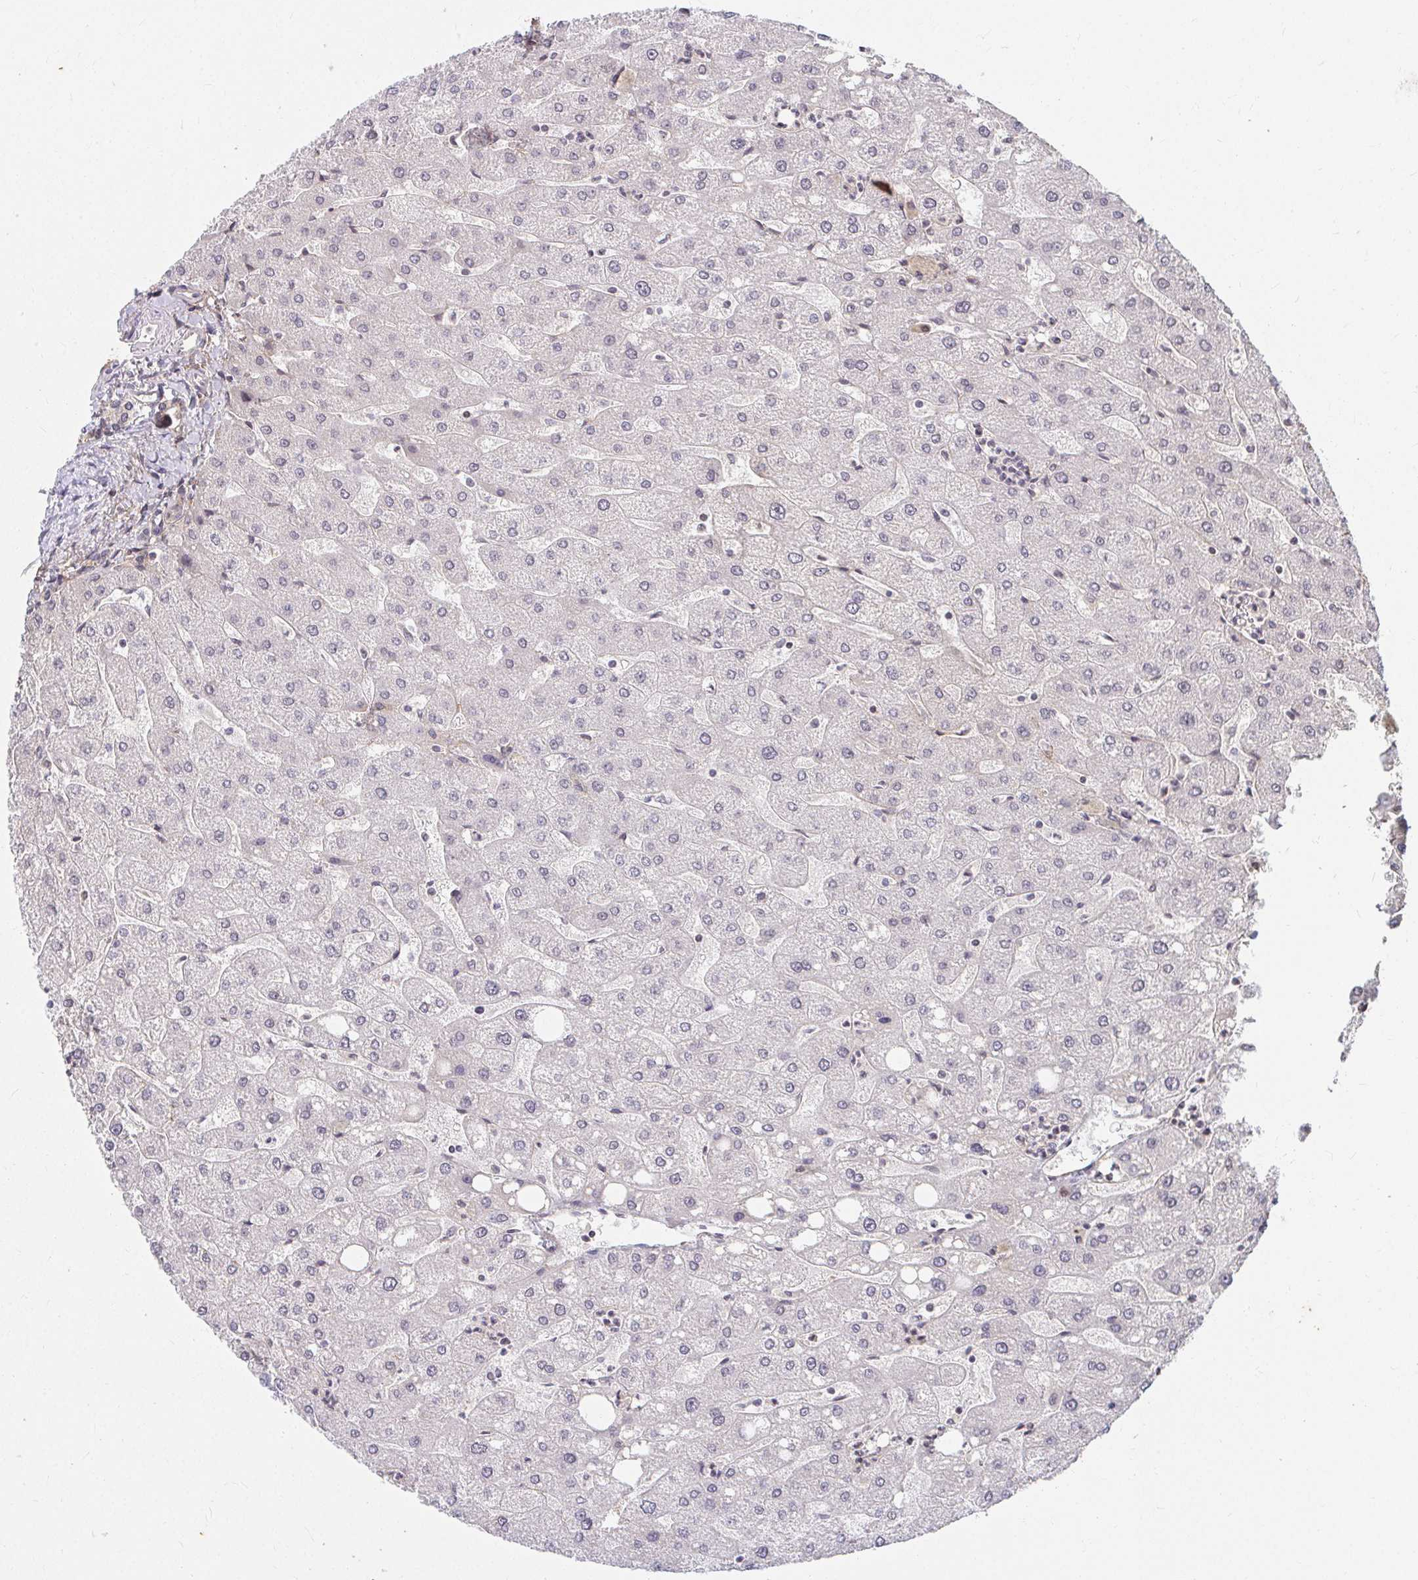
{"staining": {"intensity": "weak", "quantity": "<25%", "location": "cytoplasmic/membranous"}, "tissue": "liver", "cell_type": "Cholangiocytes", "image_type": "normal", "snomed": [{"axis": "morphology", "description": "Normal tissue, NOS"}, {"axis": "topography", "description": "Liver"}], "caption": "This is an IHC image of benign human liver. There is no positivity in cholangiocytes.", "gene": "ANK3", "patient": {"sex": "male", "age": 67}}